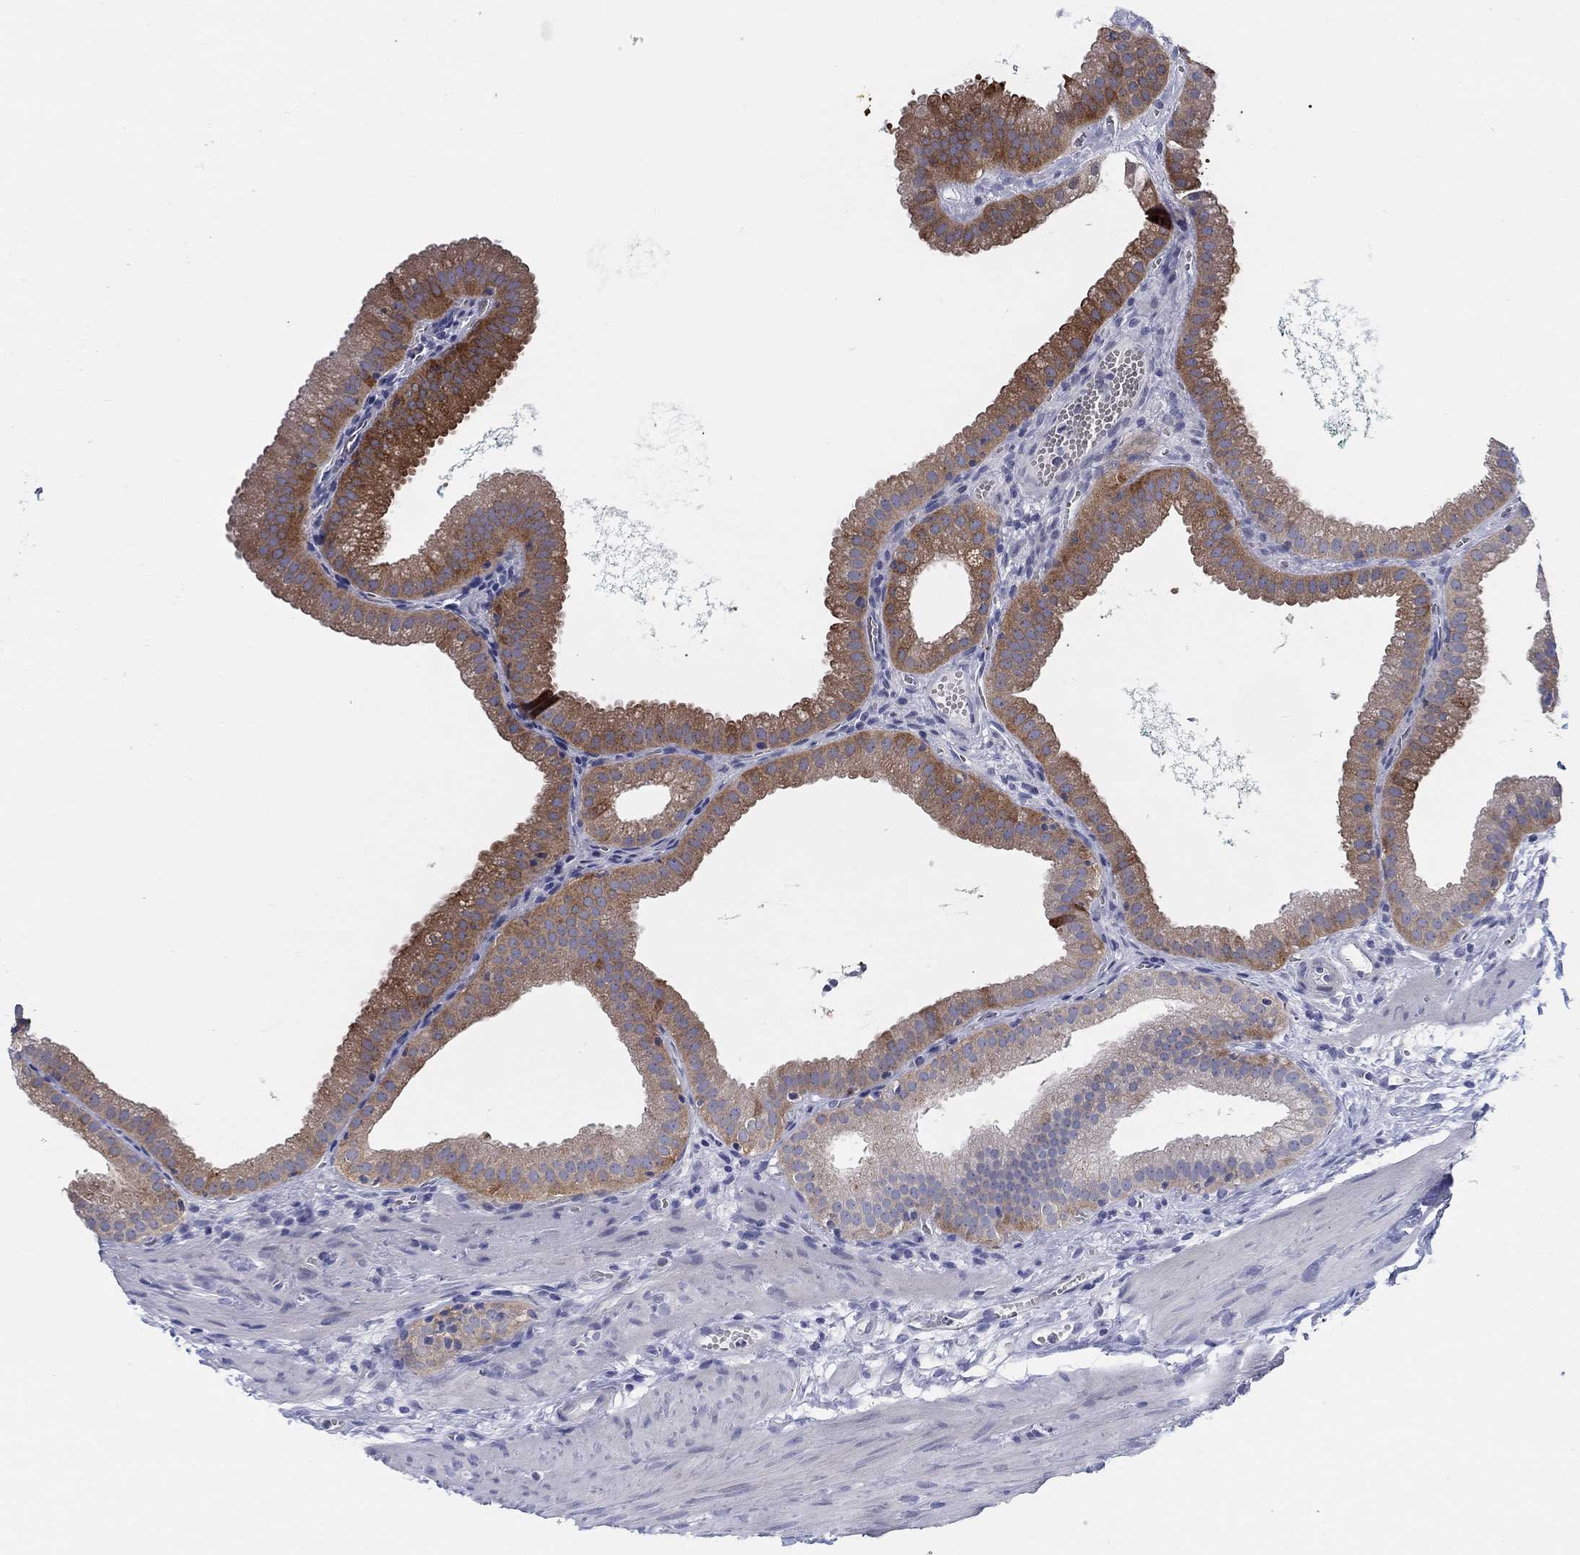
{"staining": {"intensity": "strong", "quantity": "25%-75%", "location": "cytoplasmic/membranous"}, "tissue": "gallbladder", "cell_type": "Glandular cells", "image_type": "normal", "snomed": [{"axis": "morphology", "description": "Normal tissue, NOS"}, {"axis": "topography", "description": "Gallbladder"}], "caption": "The immunohistochemical stain shows strong cytoplasmic/membranous staining in glandular cells of normal gallbladder. The staining was performed using DAB (3,3'-diaminobenzidine), with brown indicating positive protein expression. Nuclei are stained blue with hematoxylin.", "gene": "RAP1GAP", "patient": {"sex": "male", "age": 67}}